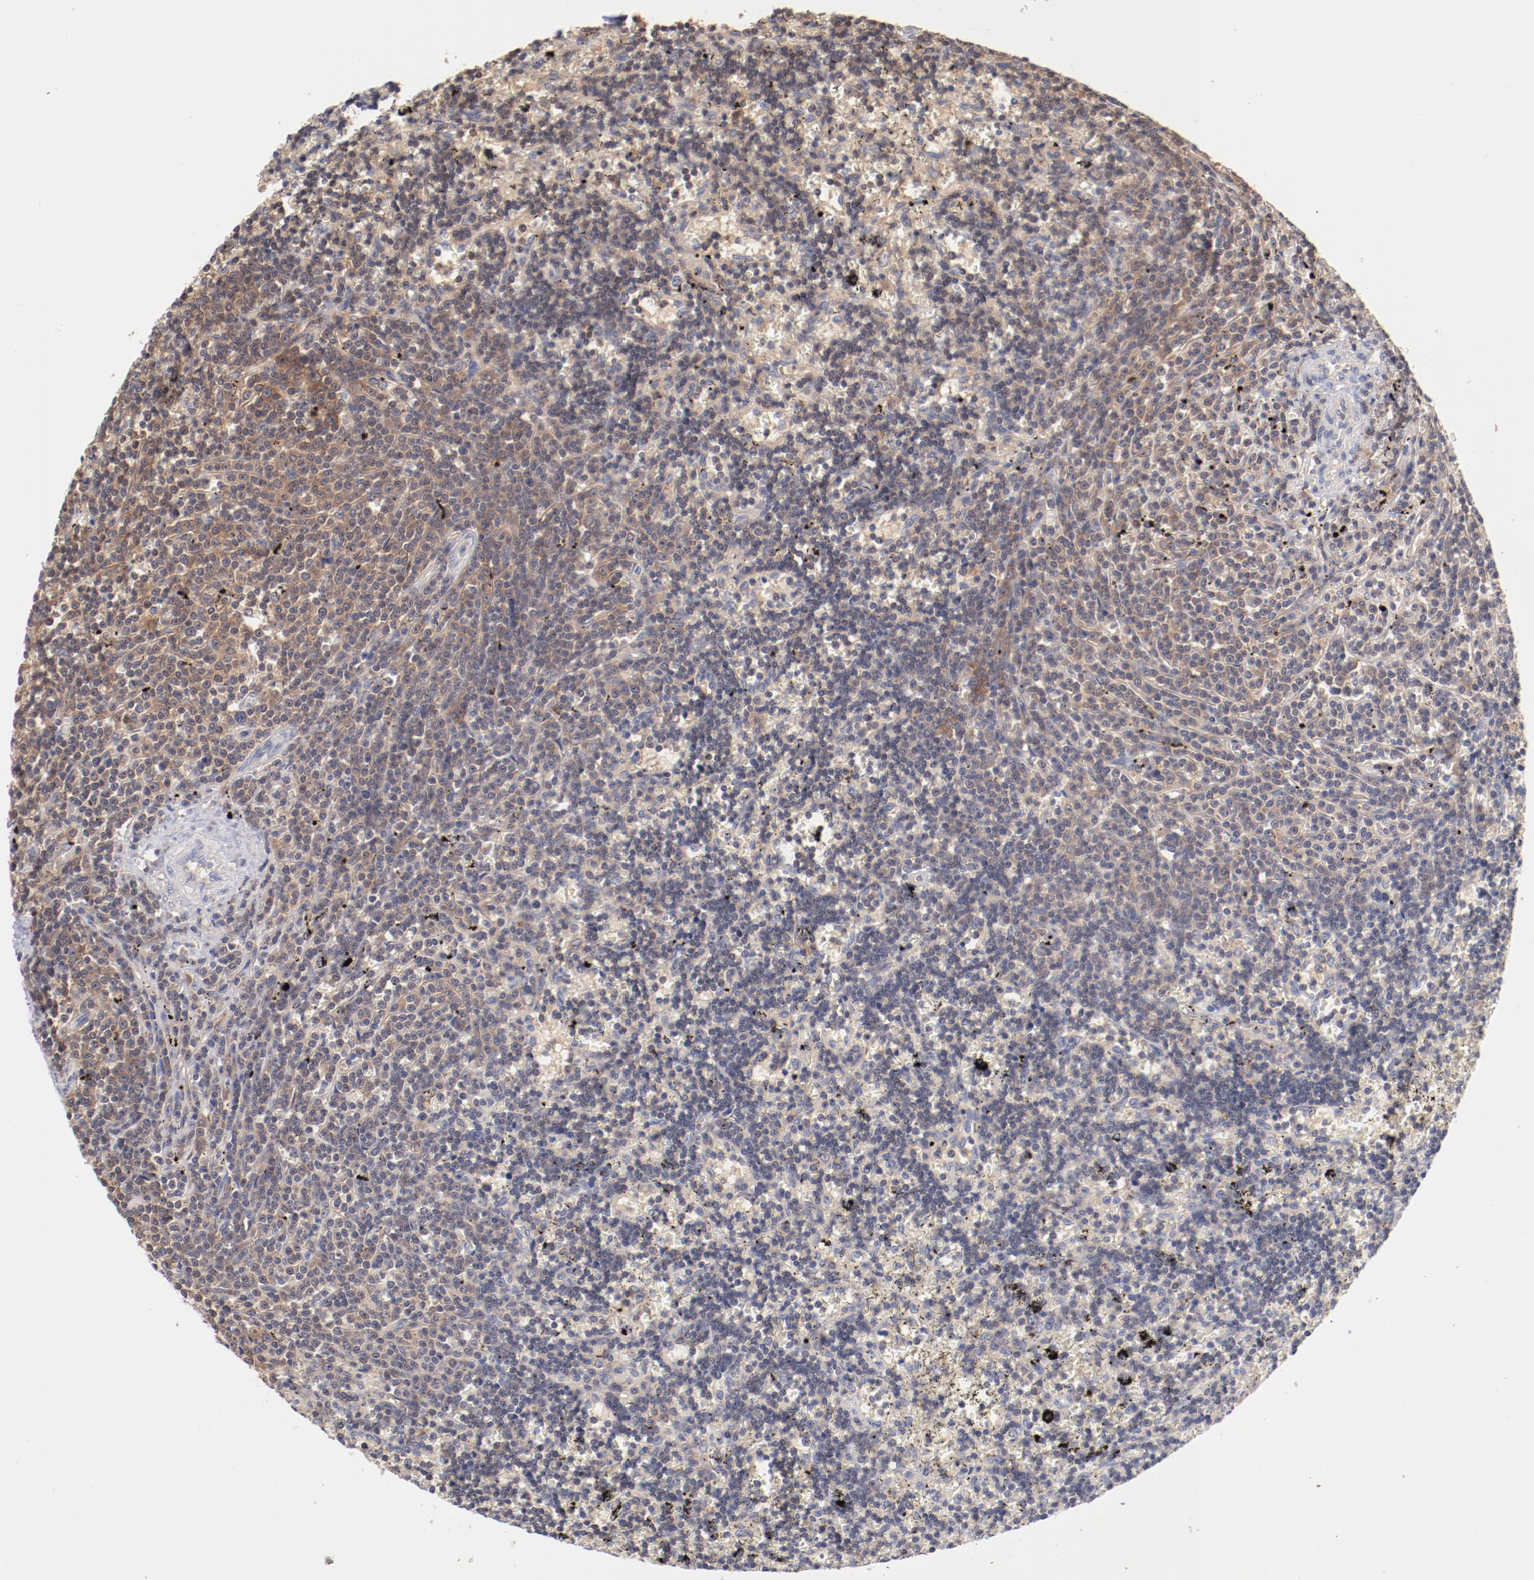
{"staining": {"intensity": "weak", "quantity": "<25%", "location": "cytoplasmic/membranous"}, "tissue": "lymphoma", "cell_type": "Tumor cells", "image_type": "cancer", "snomed": [{"axis": "morphology", "description": "Malignant lymphoma, non-Hodgkin's type, Low grade"}, {"axis": "topography", "description": "Spleen"}], "caption": "A high-resolution photomicrograph shows immunohistochemistry (IHC) staining of malignant lymphoma, non-Hodgkin's type (low-grade), which exhibits no significant staining in tumor cells. (Brightfield microscopy of DAB (3,3'-diaminobenzidine) immunohistochemistry (IHC) at high magnification).", "gene": "SETD3", "patient": {"sex": "male", "age": 60}}